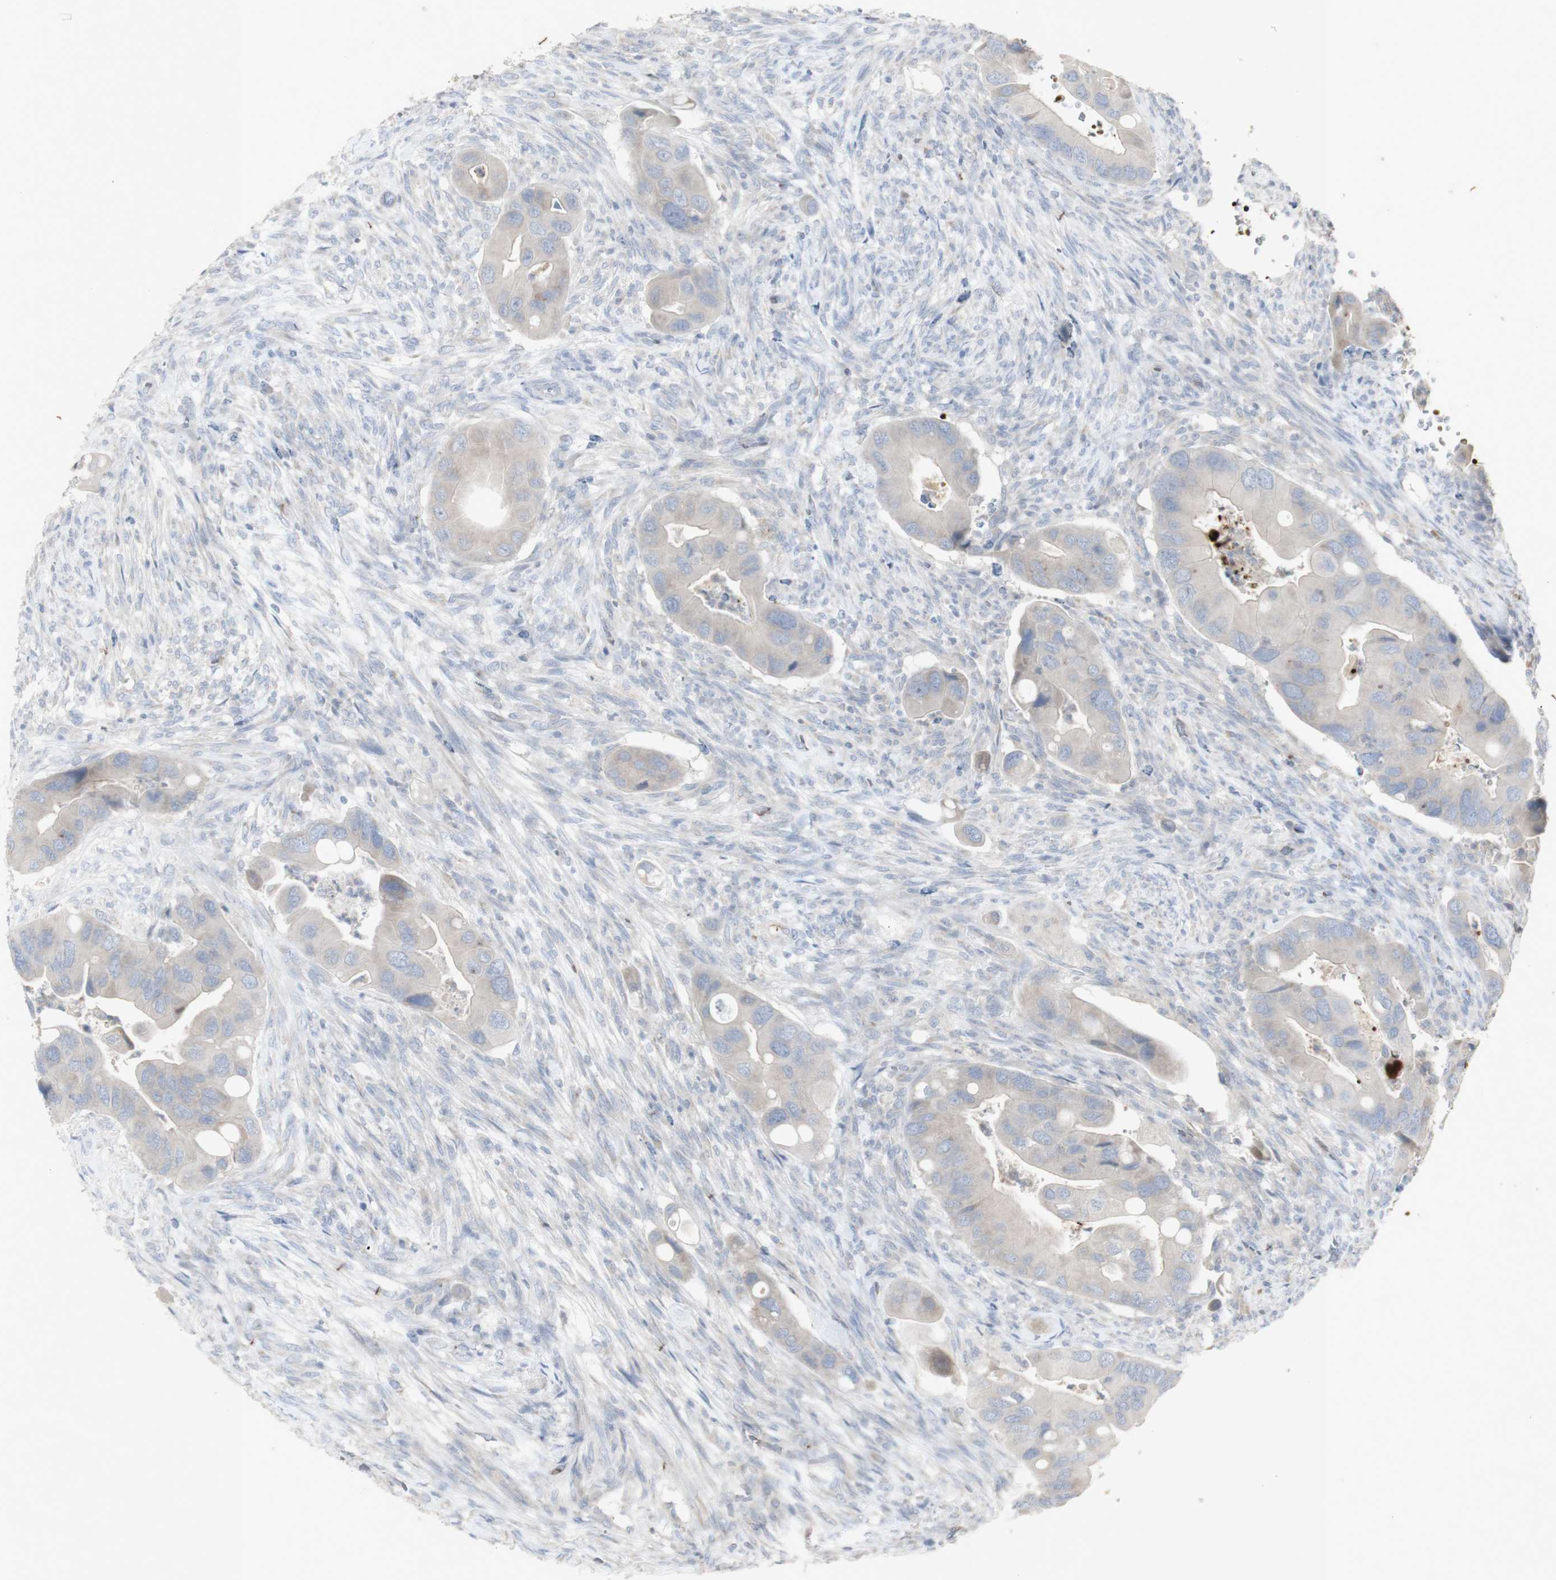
{"staining": {"intensity": "weak", "quantity": ">75%", "location": "cytoplasmic/membranous"}, "tissue": "colorectal cancer", "cell_type": "Tumor cells", "image_type": "cancer", "snomed": [{"axis": "morphology", "description": "Adenocarcinoma, NOS"}, {"axis": "topography", "description": "Rectum"}], "caption": "Tumor cells reveal low levels of weak cytoplasmic/membranous staining in approximately >75% of cells in human colorectal cancer. (DAB IHC with brightfield microscopy, high magnification).", "gene": "INS", "patient": {"sex": "female", "age": 57}}